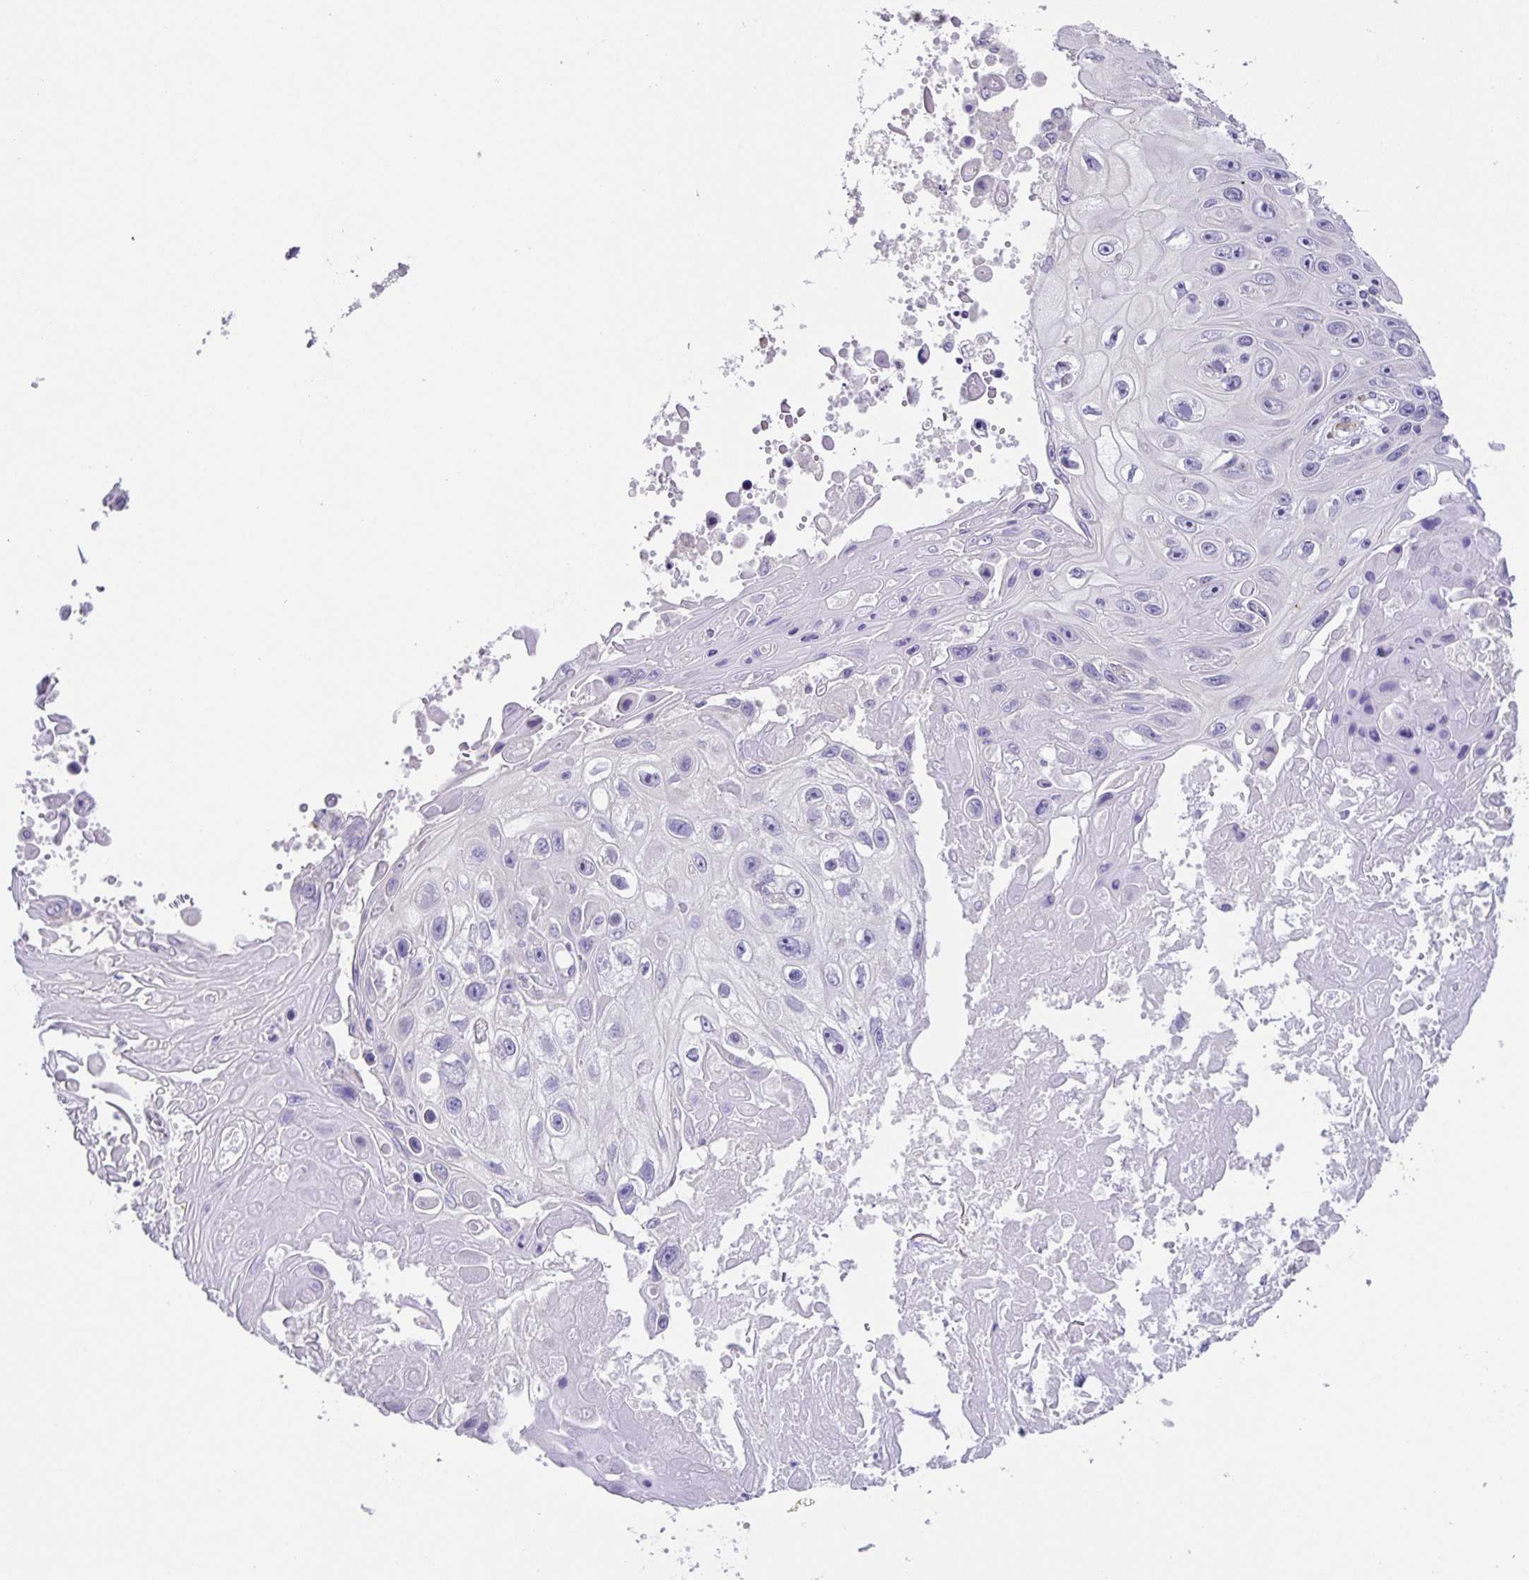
{"staining": {"intensity": "negative", "quantity": "none", "location": "none"}, "tissue": "skin cancer", "cell_type": "Tumor cells", "image_type": "cancer", "snomed": [{"axis": "morphology", "description": "Squamous cell carcinoma, NOS"}, {"axis": "topography", "description": "Skin"}], "caption": "Skin cancer was stained to show a protein in brown. There is no significant staining in tumor cells.", "gene": "PRR36", "patient": {"sex": "male", "age": 82}}